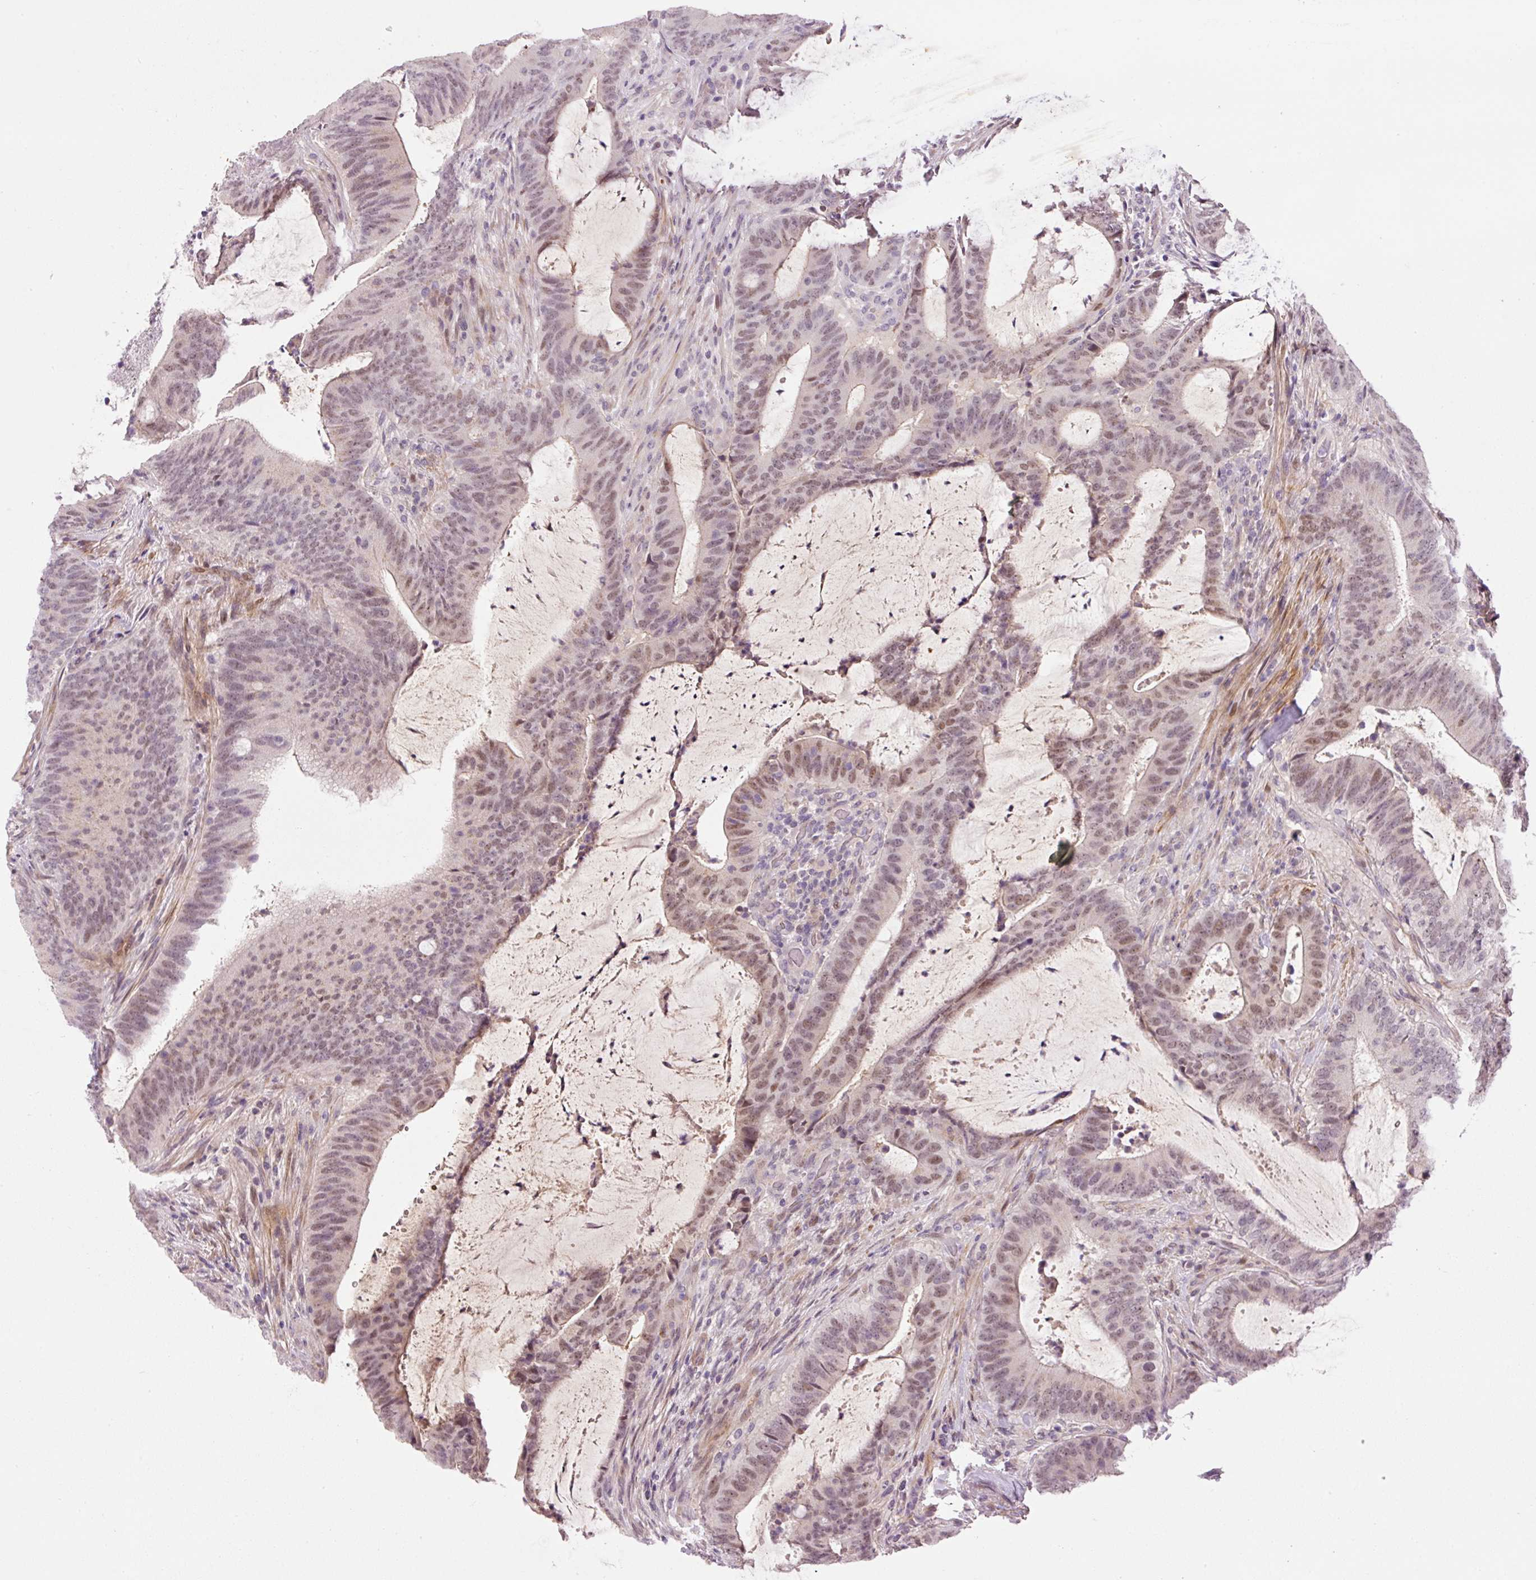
{"staining": {"intensity": "weak", "quantity": "25%-75%", "location": "nuclear"}, "tissue": "colorectal cancer", "cell_type": "Tumor cells", "image_type": "cancer", "snomed": [{"axis": "morphology", "description": "Adenocarcinoma, NOS"}, {"axis": "topography", "description": "Colon"}], "caption": "A photomicrograph showing weak nuclear positivity in about 25%-75% of tumor cells in colorectal adenocarcinoma, as visualized by brown immunohistochemical staining.", "gene": "HNF1A", "patient": {"sex": "female", "age": 43}}